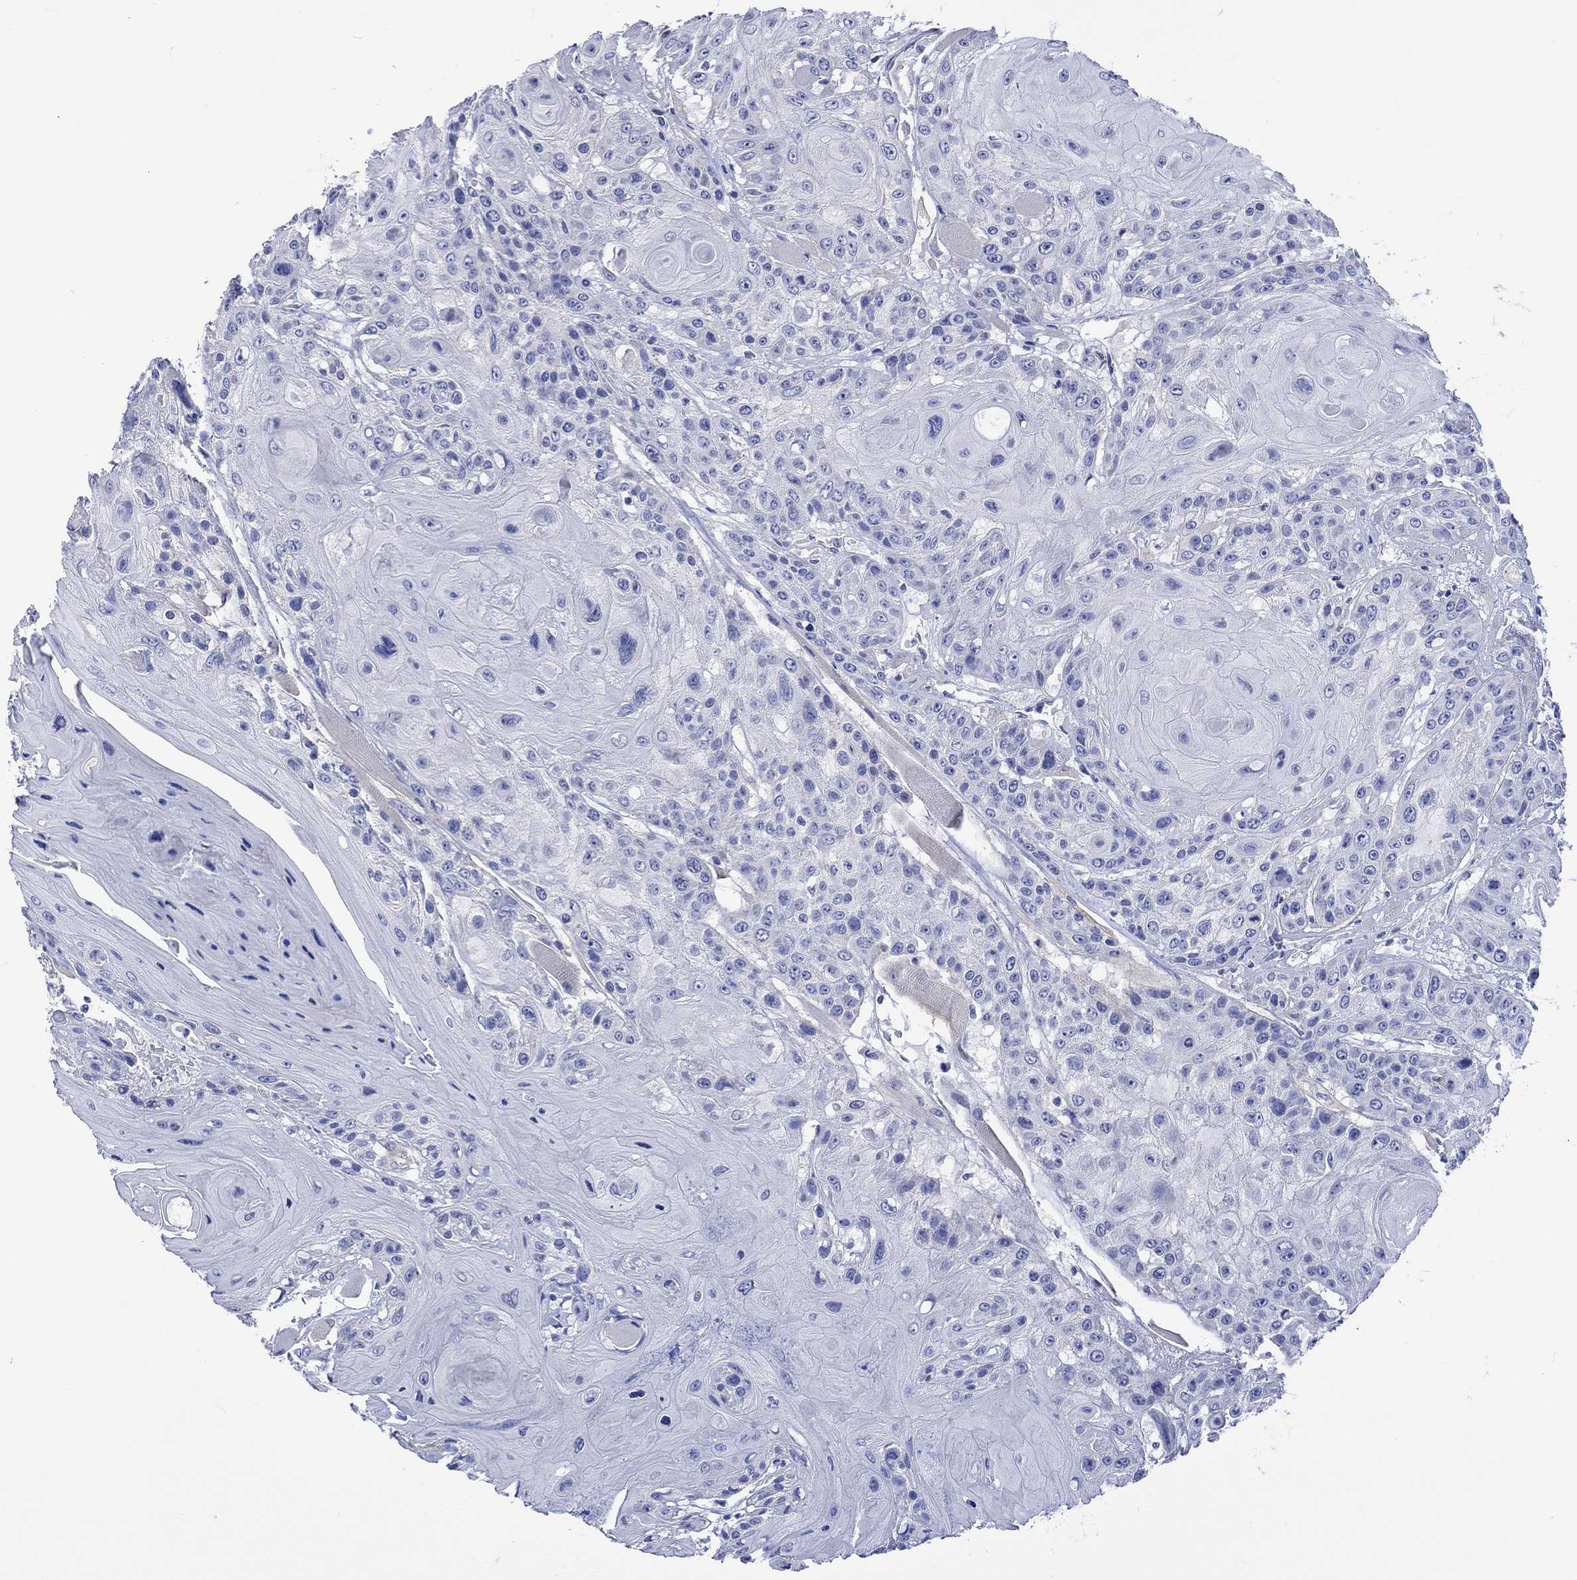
{"staining": {"intensity": "negative", "quantity": "none", "location": "none"}, "tissue": "head and neck cancer", "cell_type": "Tumor cells", "image_type": "cancer", "snomed": [{"axis": "morphology", "description": "Squamous cell carcinoma, NOS"}, {"axis": "topography", "description": "Head-Neck"}], "caption": "Head and neck cancer (squamous cell carcinoma) was stained to show a protein in brown. There is no significant staining in tumor cells.", "gene": "HARBI1", "patient": {"sex": "female", "age": 59}}